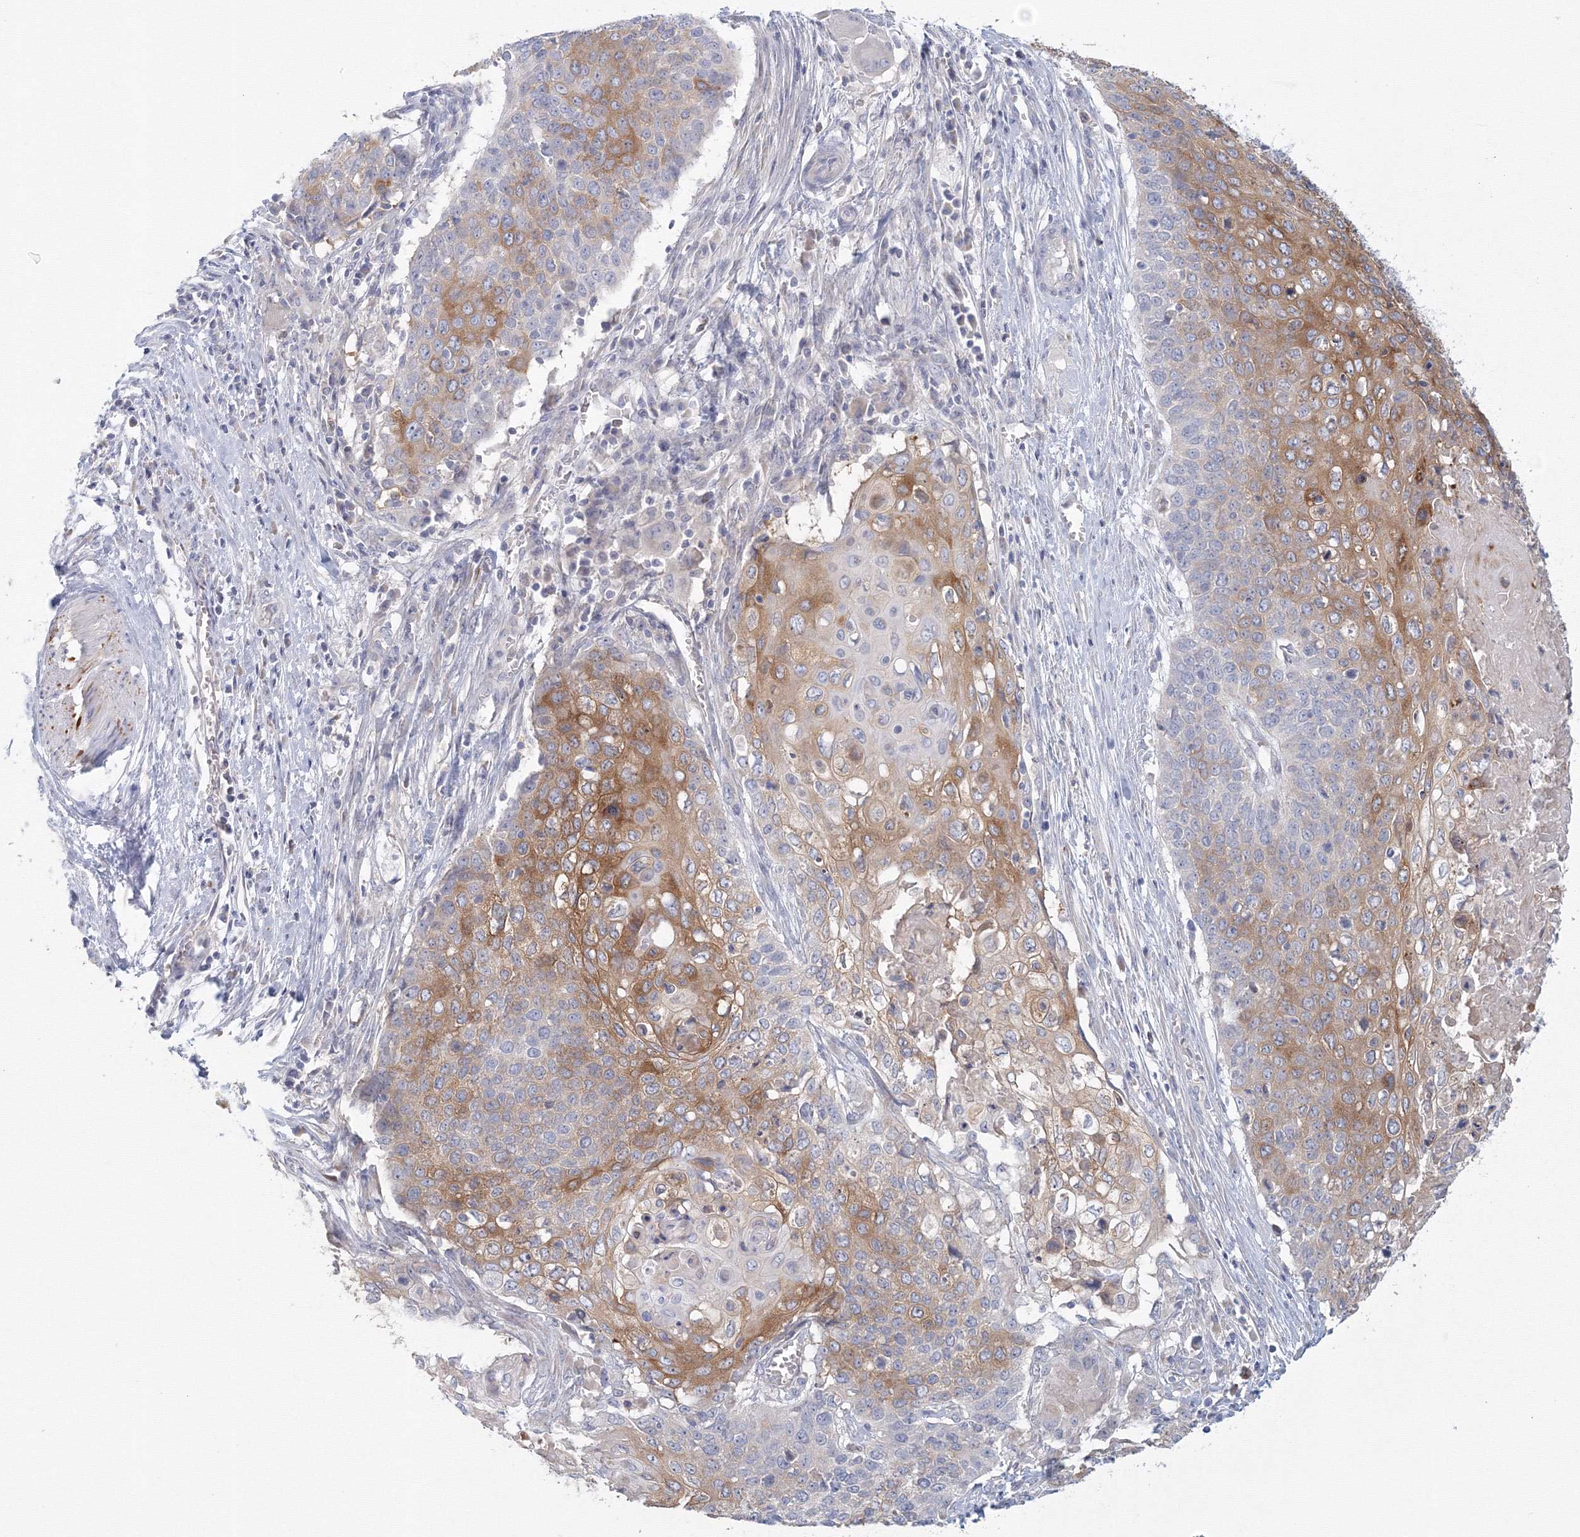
{"staining": {"intensity": "moderate", "quantity": "25%-75%", "location": "cytoplasmic/membranous"}, "tissue": "cervical cancer", "cell_type": "Tumor cells", "image_type": "cancer", "snomed": [{"axis": "morphology", "description": "Squamous cell carcinoma, NOS"}, {"axis": "topography", "description": "Cervix"}], "caption": "Tumor cells exhibit medium levels of moderate cytoplasmic/membranous expression in about 25%-75% of cells in human cervical cancer (squamous cell carcinoma).", "gene": "TACC2", "patient": {"sex": "female", "age": 39}}